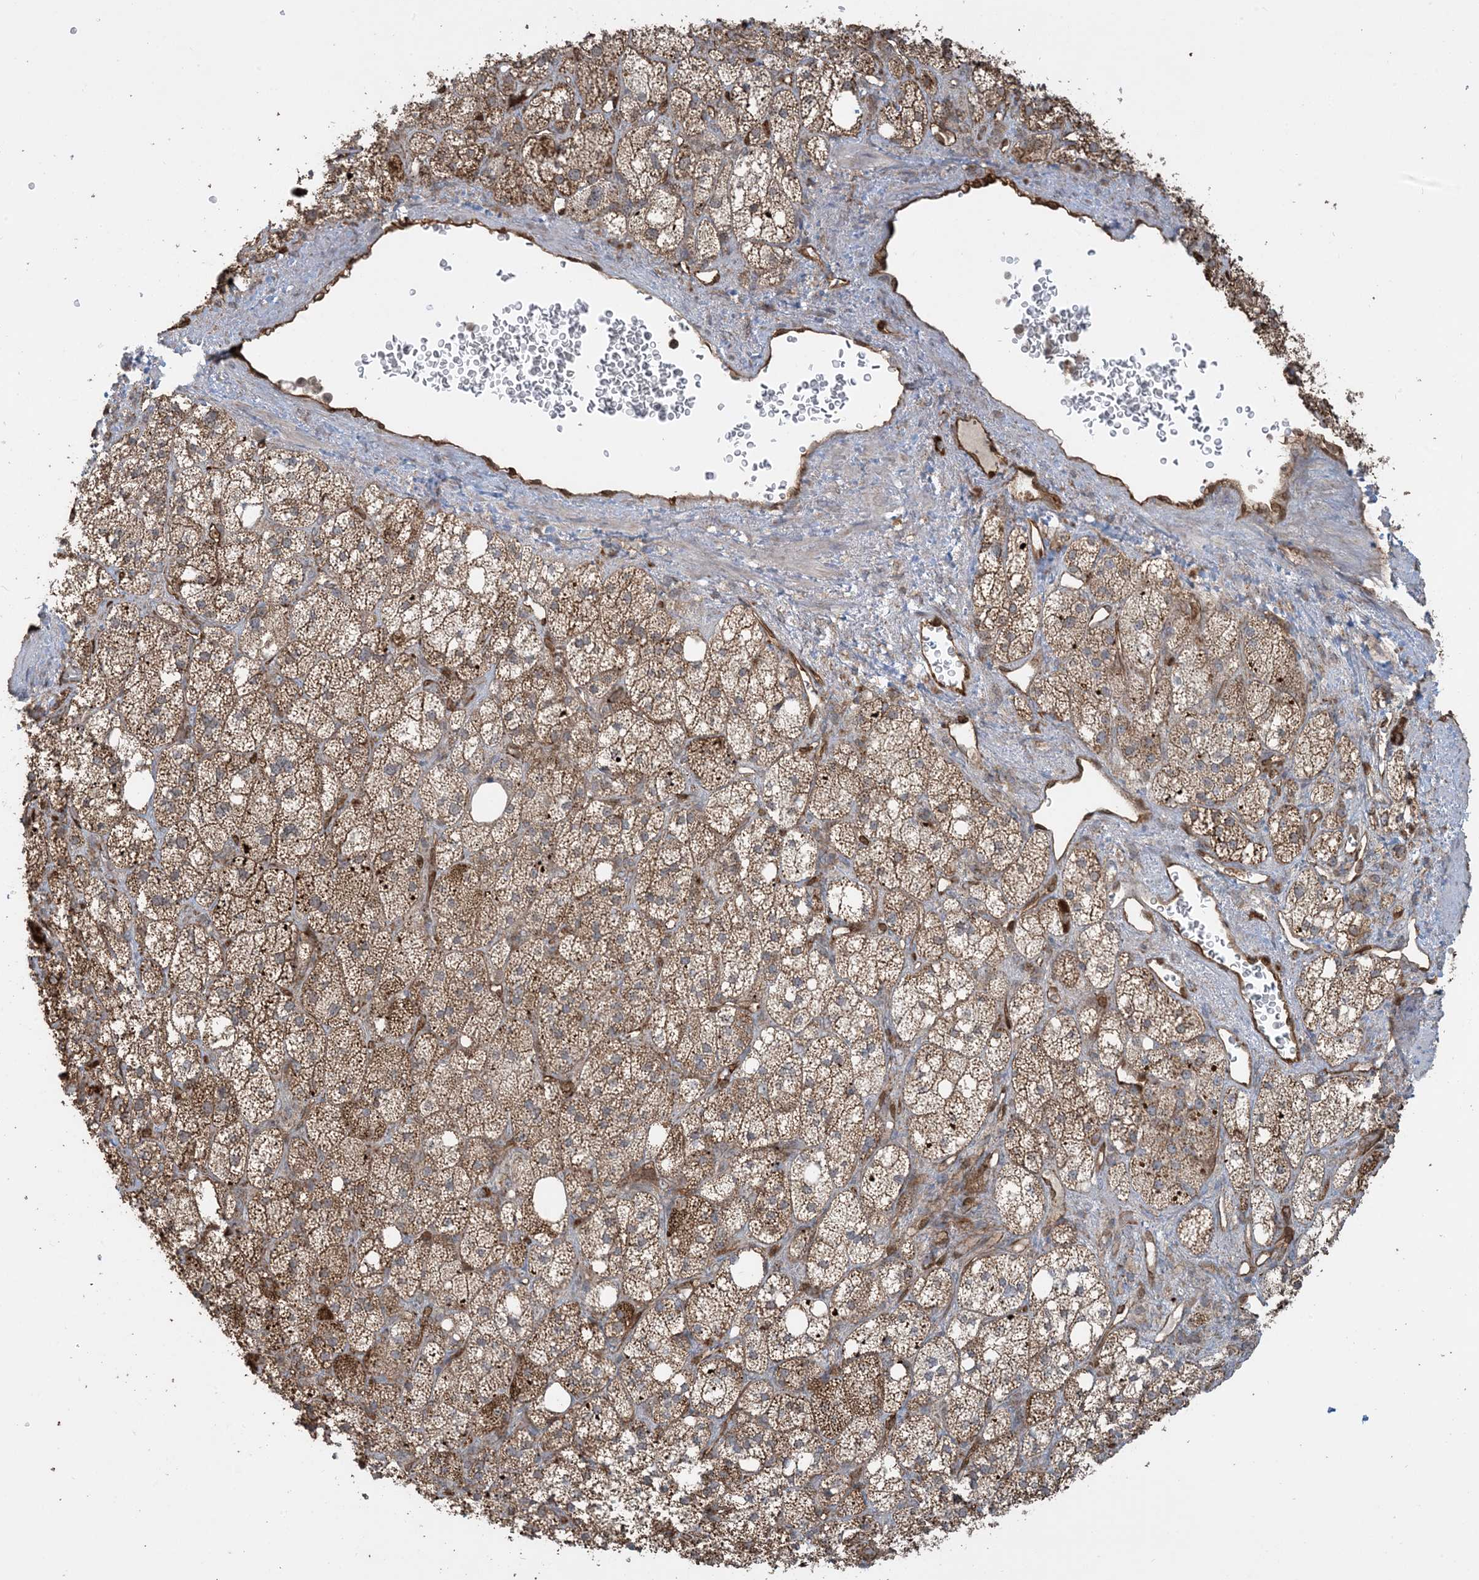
{"staining": {"intensity": "moderate", "quantity": ">75%", "location": "cytoplasmic/membranous"}, "tissue": "adrenal gland", "cell_type": "Glandular cells", "image_type": "normal", "snomed": [{"axis": "morphology", "description": "Normal tissue, NOS"}, {"axis": "topography", "description": "Adrenal gland"}], "caption": "IHC of benign adrenal gland displays medium levels of moderate cytoplasmic/membranous expression in approximately >75% of glandular cells.", "gene": "PPM1F", "patient": {"sex": "male", "age": 61}}